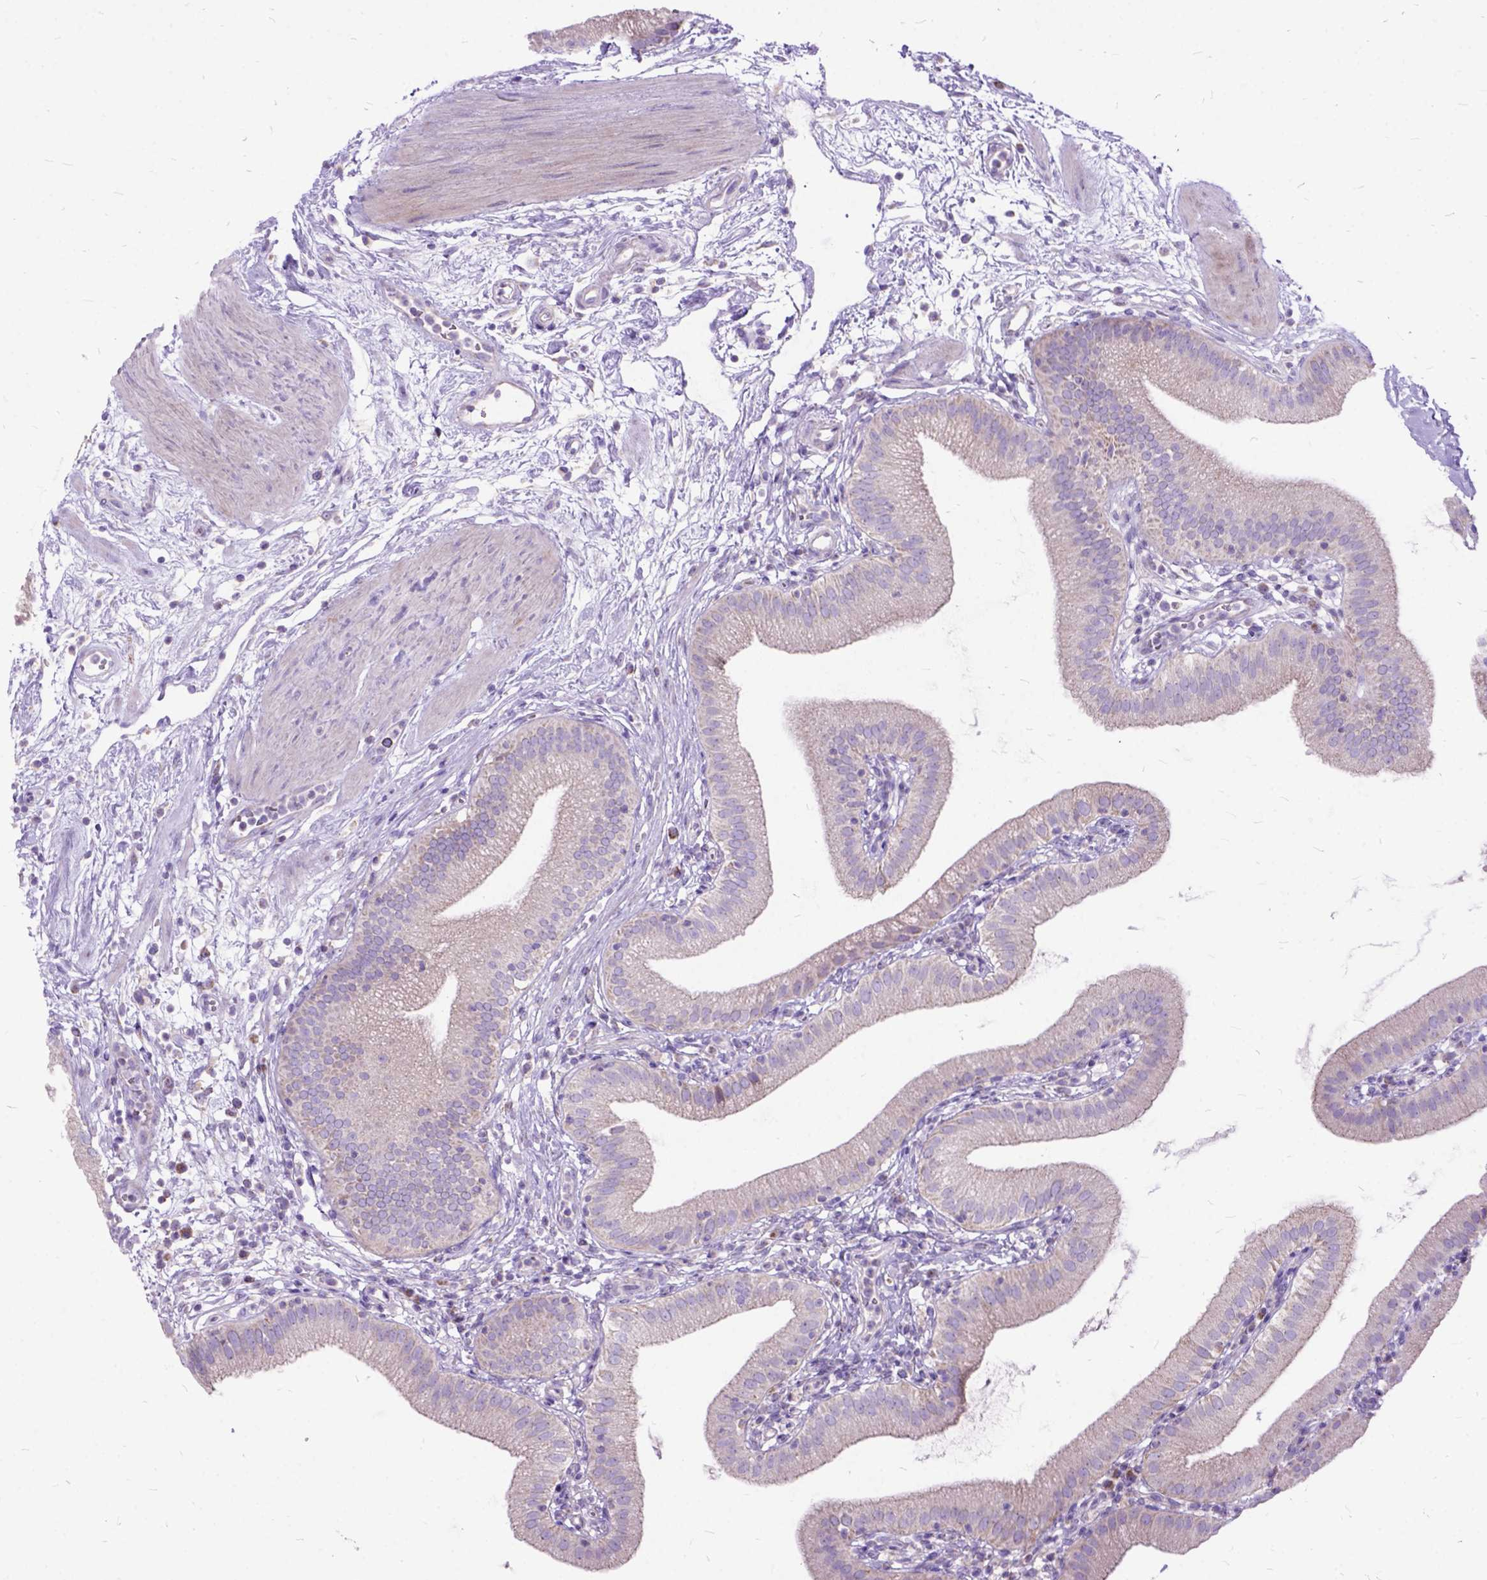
{"staining": {"intensity": "negative", "quantity": "none", "location": "none"}, "tissue": "gallbladder", "cell_type": "Glandular cells", "image_type": "normal", "snomed": [{"axis": "morphology", "description": "Normal tissue, NOS"}, {"axis": "topography", "description": "Gallbladder"}], "caption": "Immunohistochemistry image of normal human gallbladder stained for a protein (brown), which shows no staining in glandular cells.", "gene": "CTAG2", "patient": {"sex": "female", "age": 65}}